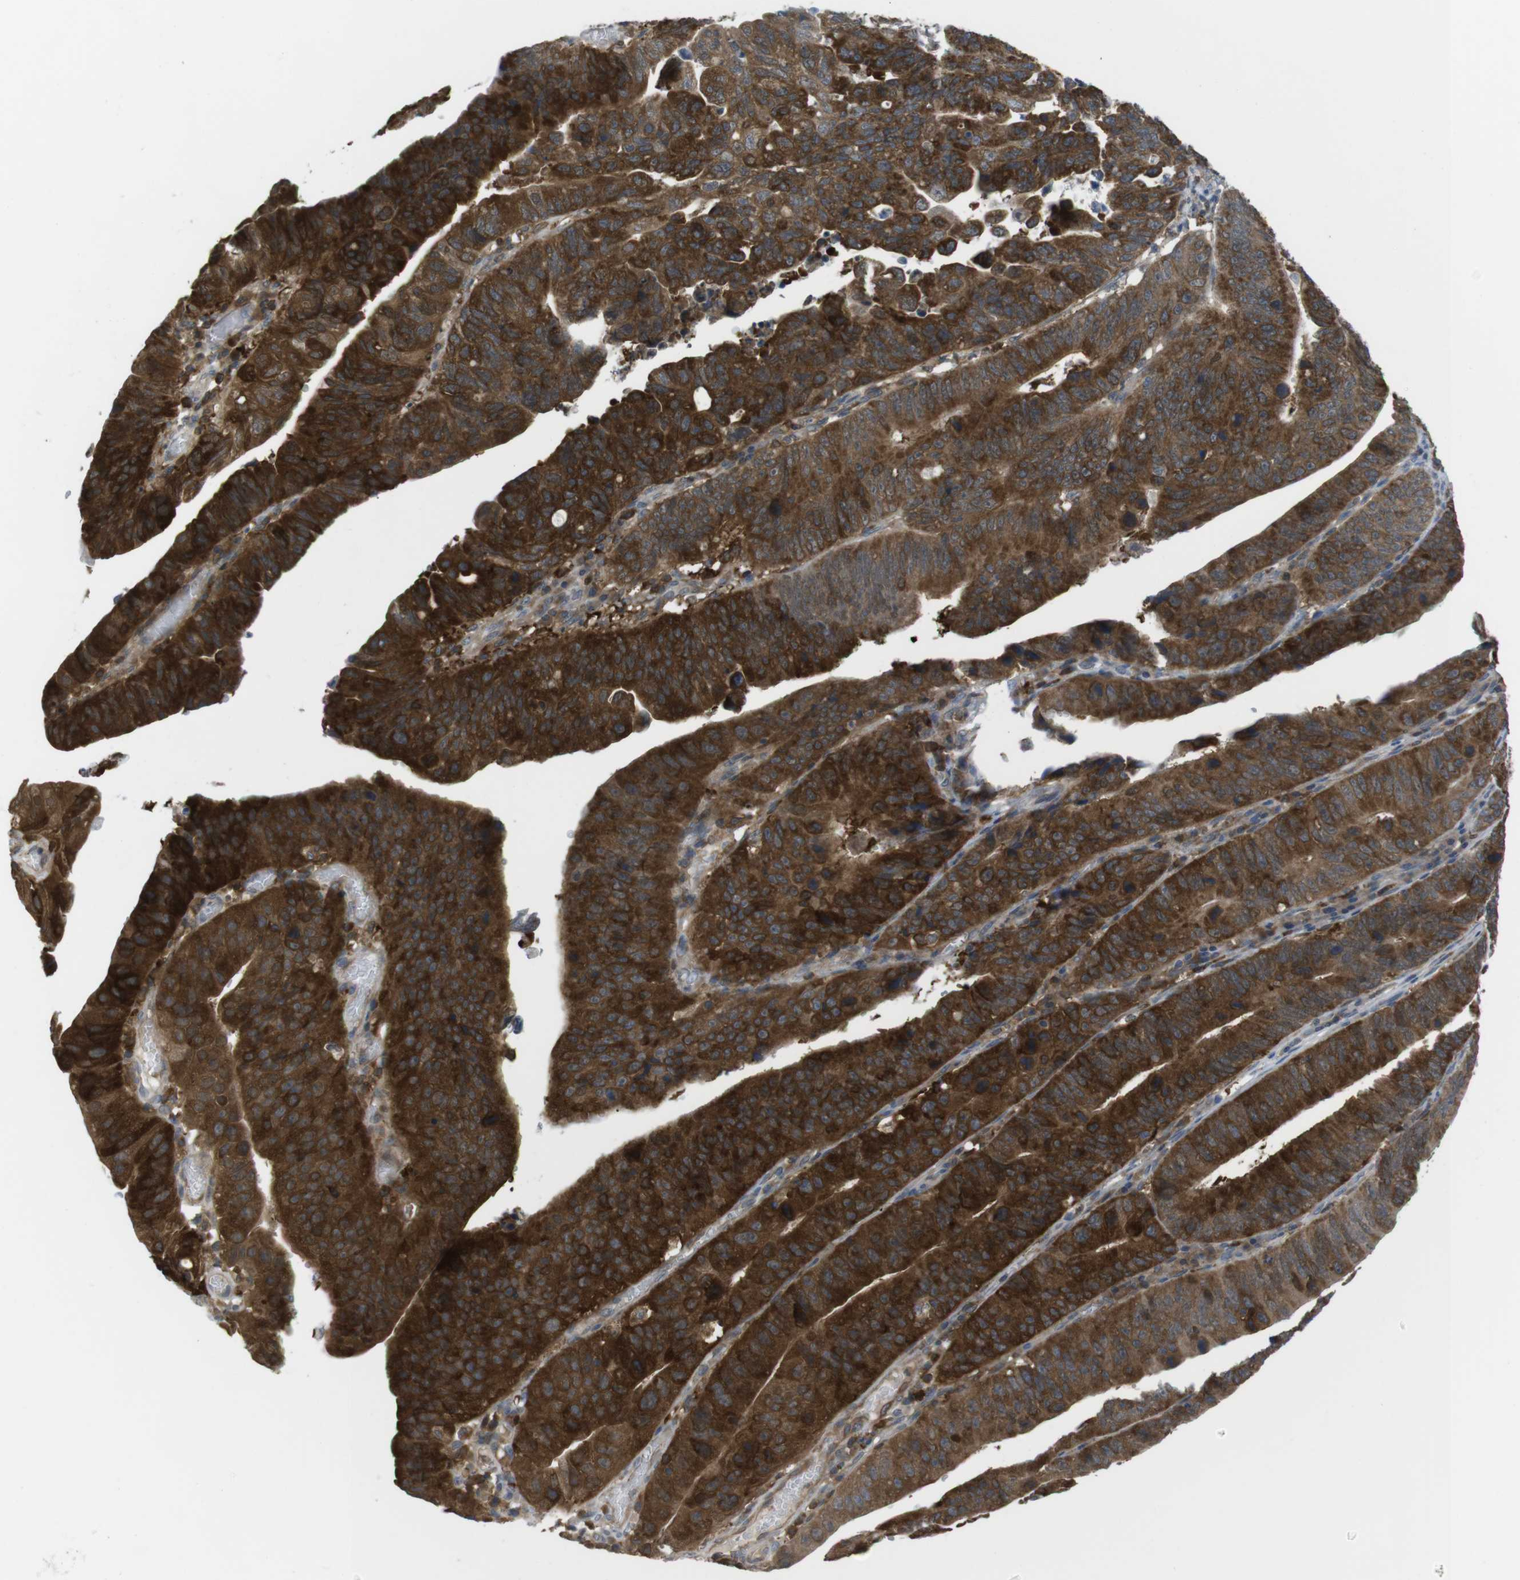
{"staining": {"intensity": "strong", "quantity": ">75%", "location": "cytoplasmic/membranous"}, "tissue": "stomach cancer", "cell_type": "Tumor cells", "image_type": "cancer", "snomed": [{"axis": "morphology", "description": "Adenocarcinoma, NOS"}, {"axis": "topography", "description": "Stomach"}], "caption": "Protein staining of stomach adenocarcinoma tissue demonstrates strong cytoplasmic/membranous expression in about >75% of tumor cells.", "gene": "MTHFD1", "patient": {"sex": "male", "age": 59}}